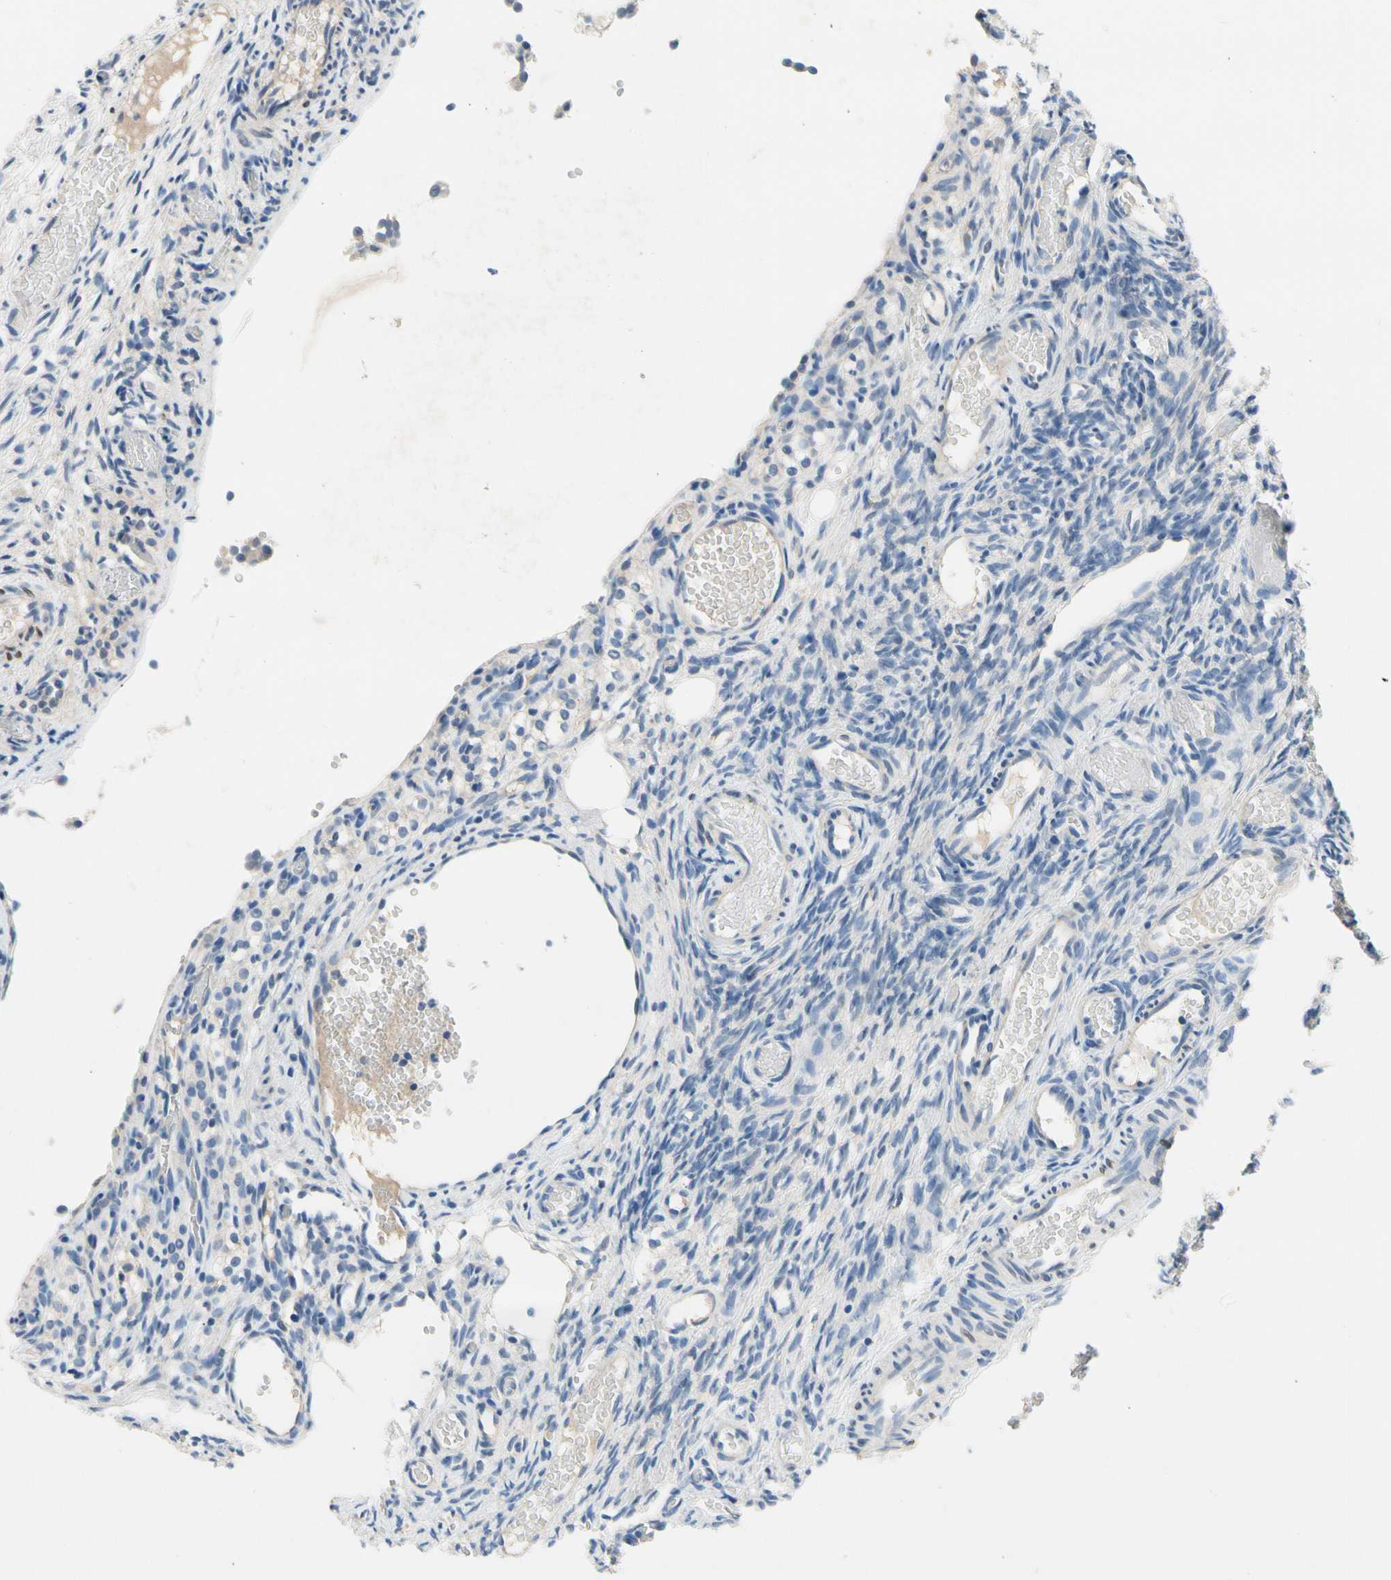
{"staining": {"intensity": "weak", "quantity": "<25%", "location": "cytoplasmic/membranous"}, "tissue": "ovary", "cell_type": "Ovarian stroma cells", "image_type": "normal", "snomed": [{"axis": "morphology", "description": "Normal tissue, NOS"}, {"axis": "topography", "description": "Ovary"}], "caption": "Human ovary stained for a protein using immunohistochemistry (IHC) exhibits no expression in ovarian stroma cells.", "gene": "CA14", "patient": {"sex": "female", "age": 35}}